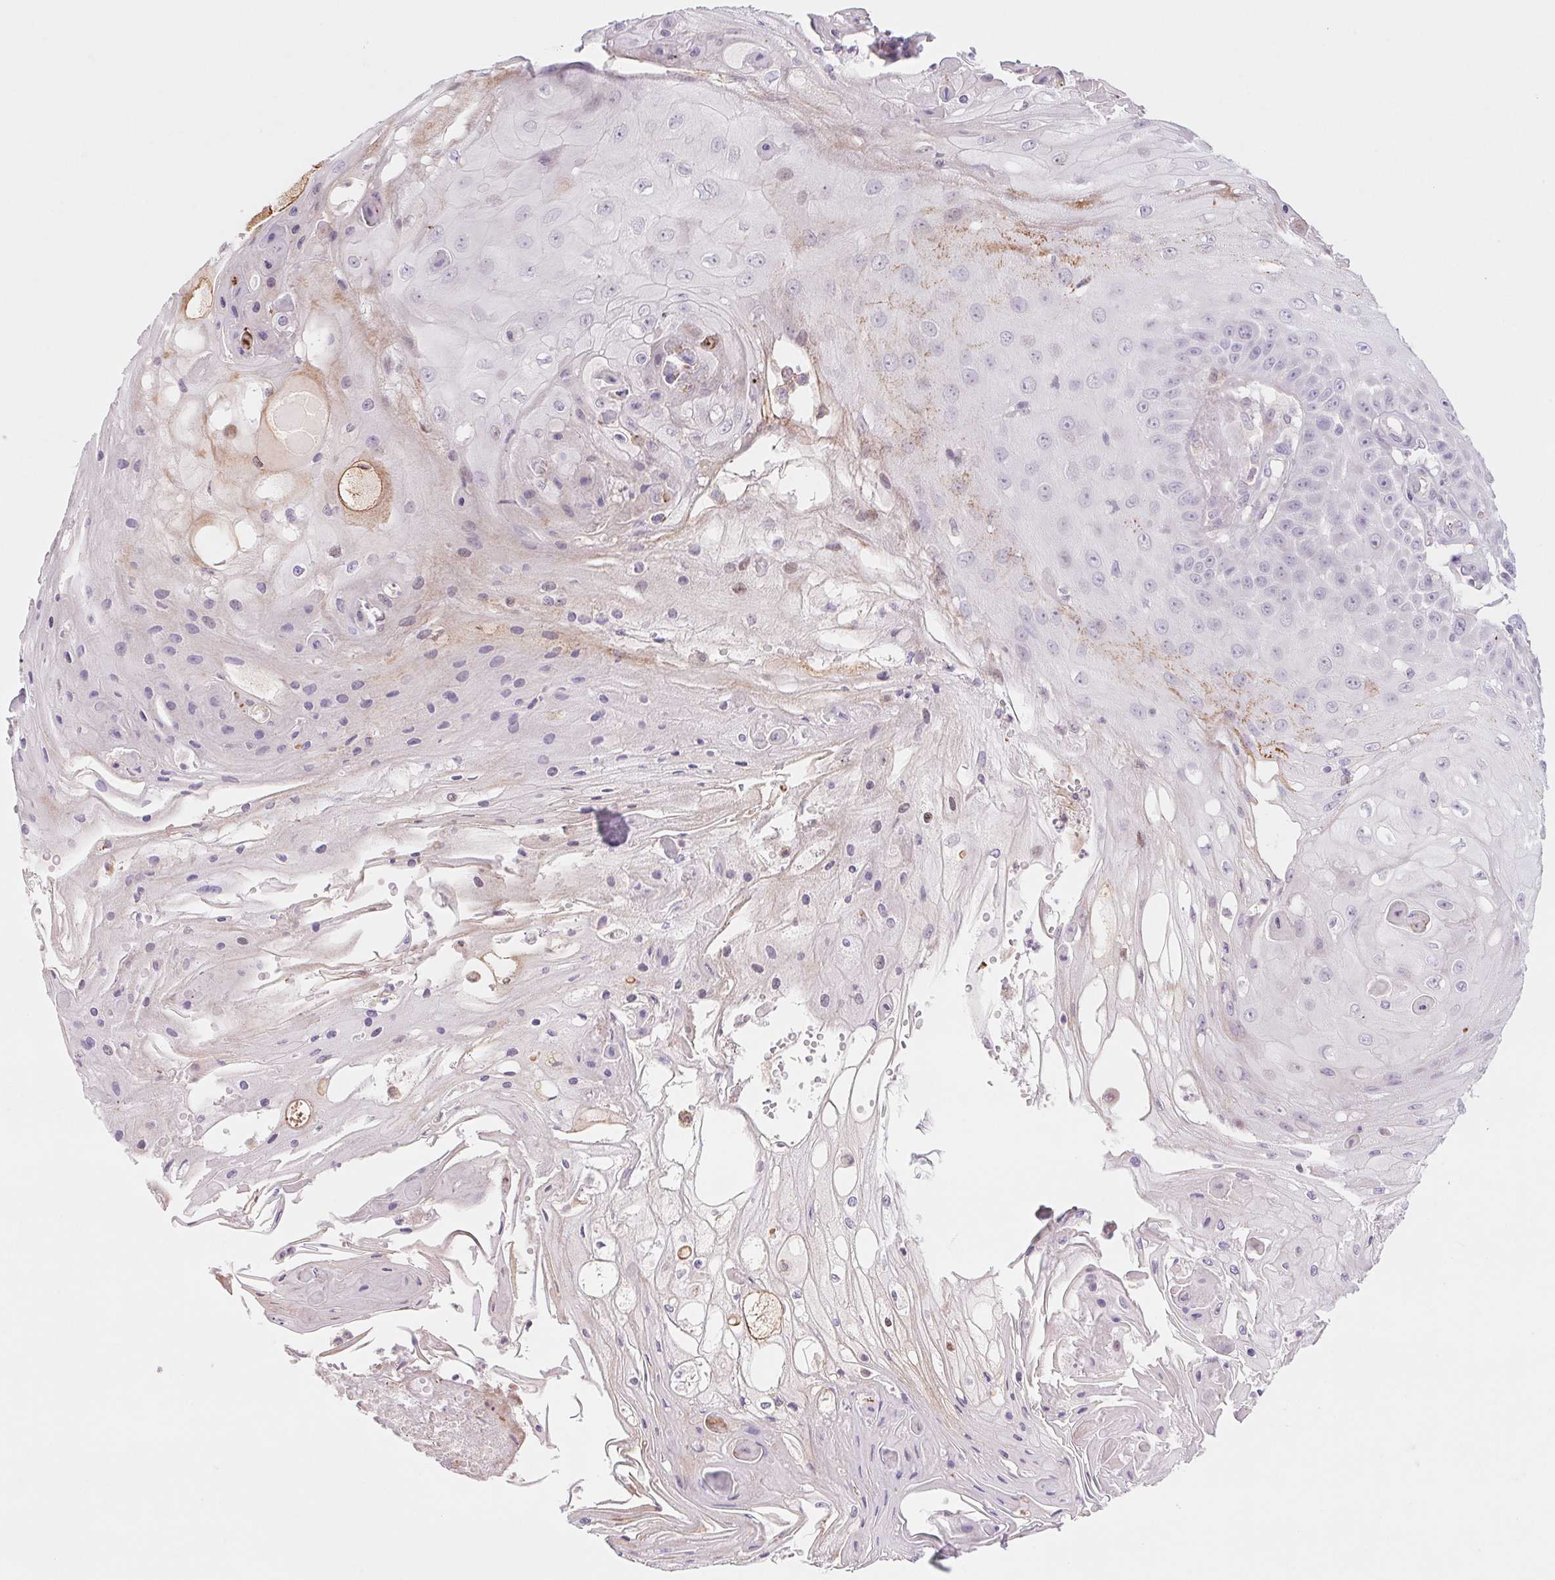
{"staining": {"intensity": "negative", "quantity": "none", "location": "none"}, "tissue": "skin cancer", "cell_type": "Tumor cells", "image_type": "cancer", "snomed": [{"axis": "morphology", "description": "Squamous cell carcinoma, NOS"}, {"axis": "topography", "description": "Skin"}], "caption": "An image of human skin cancer is negative for staining in tumor cells.", "gene": "MS4A13", "patient": {"sex": "male", "age": 70}}